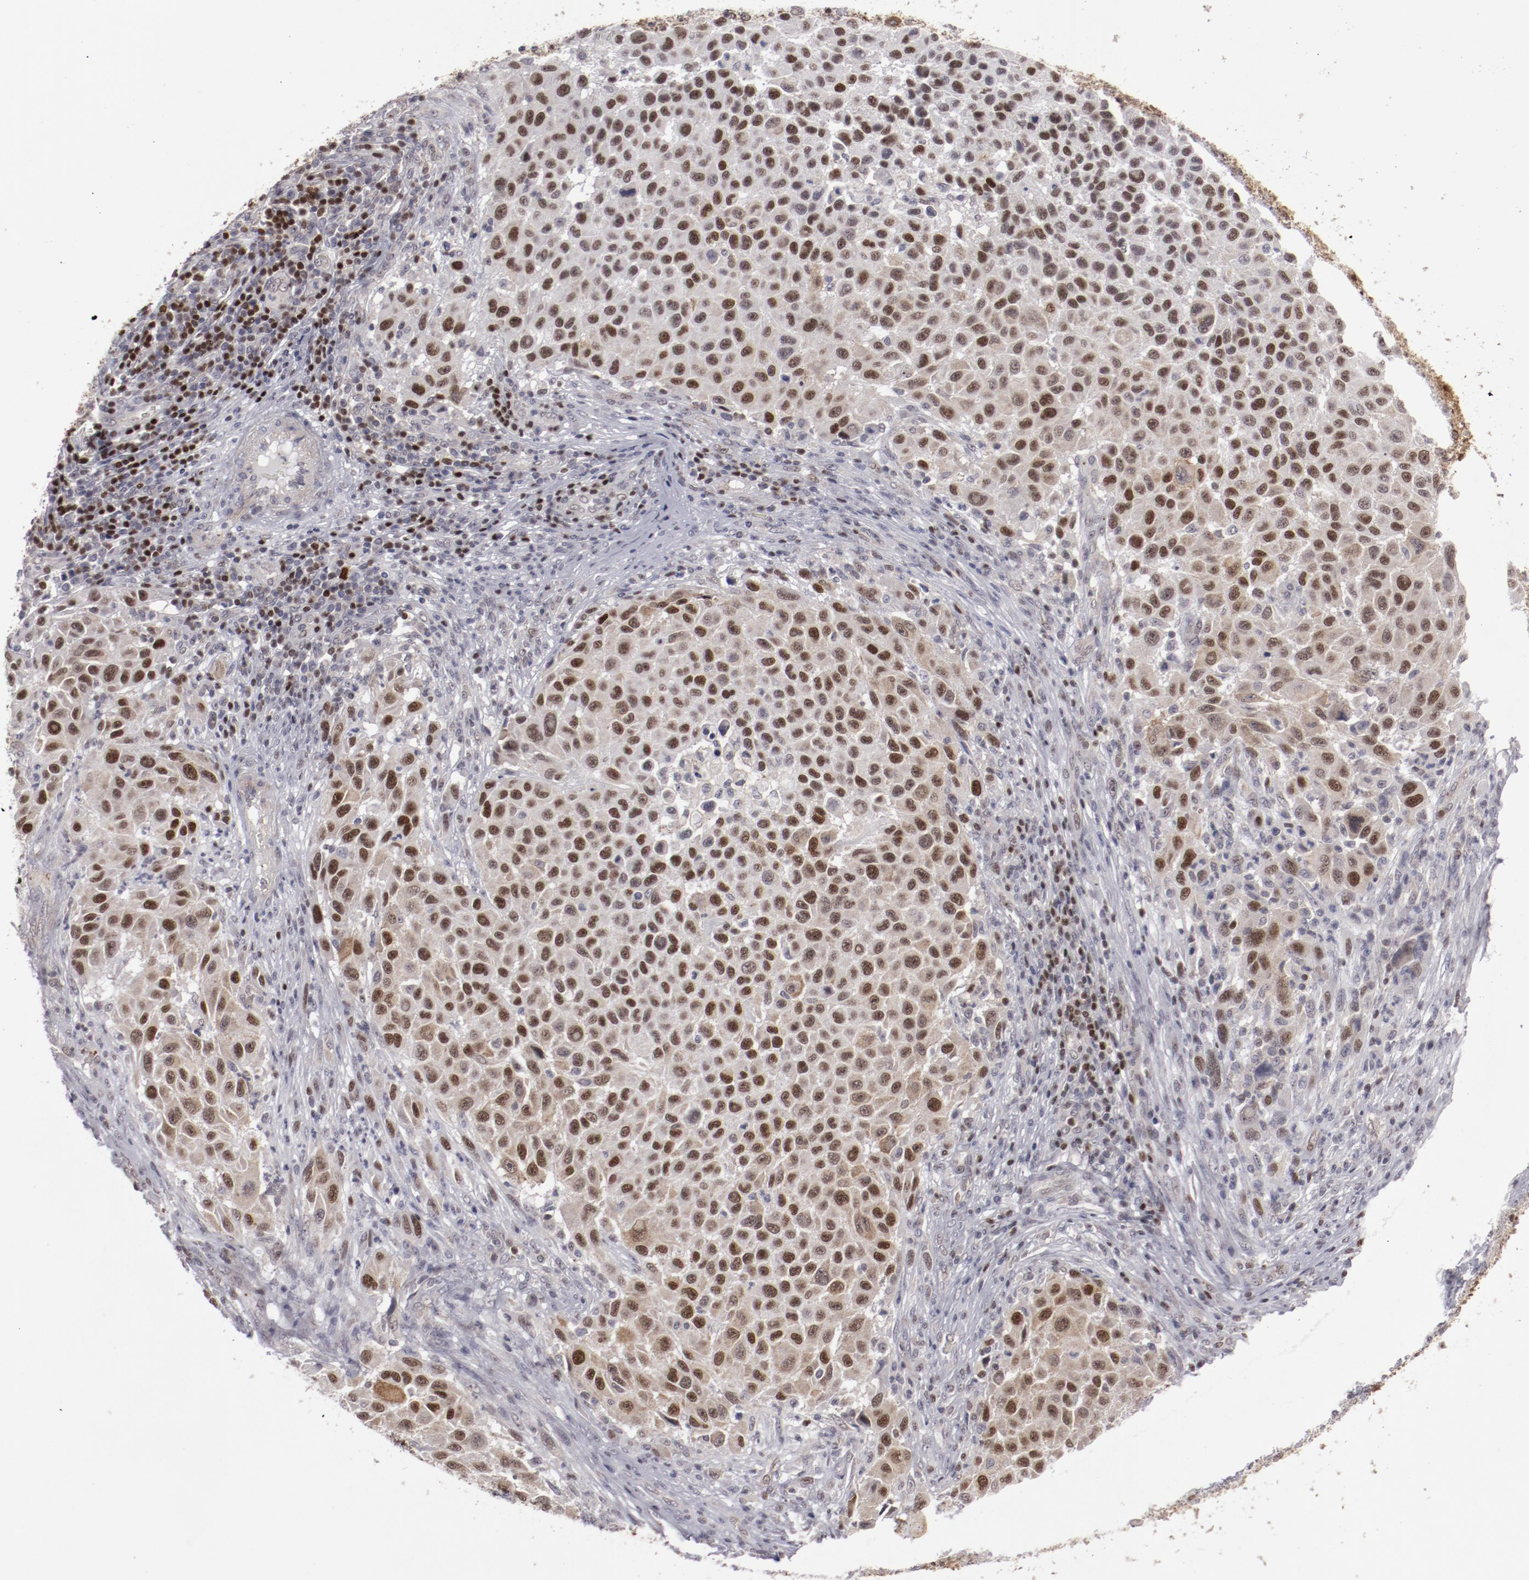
{"staining": {"intensity": "moderate", "quantity": "25%-75%", "location": "cytoplasmic/membranous,nuclear"}, "tissue": "melanoma", "cell_type": "Tumor cells", "image_type": "cancer", "snomed": [{"axis": "morphology", "description": "Malignant melanoma, Metastatic site"}, {"axis": "topography", "description": "Lymph node"}], "caption": "Moderate cytoplasmic/membranous and nuclear protein expression is identified in about 25%-75% of tumor cells in malignant melanoma (metastatic site). Using DAB (brown) and hematoxylin (blue) stains, captured at high magnification using brightfield microscopy.", "gene": "LEF1", "patient": {"sex": "male", "age": 61}}